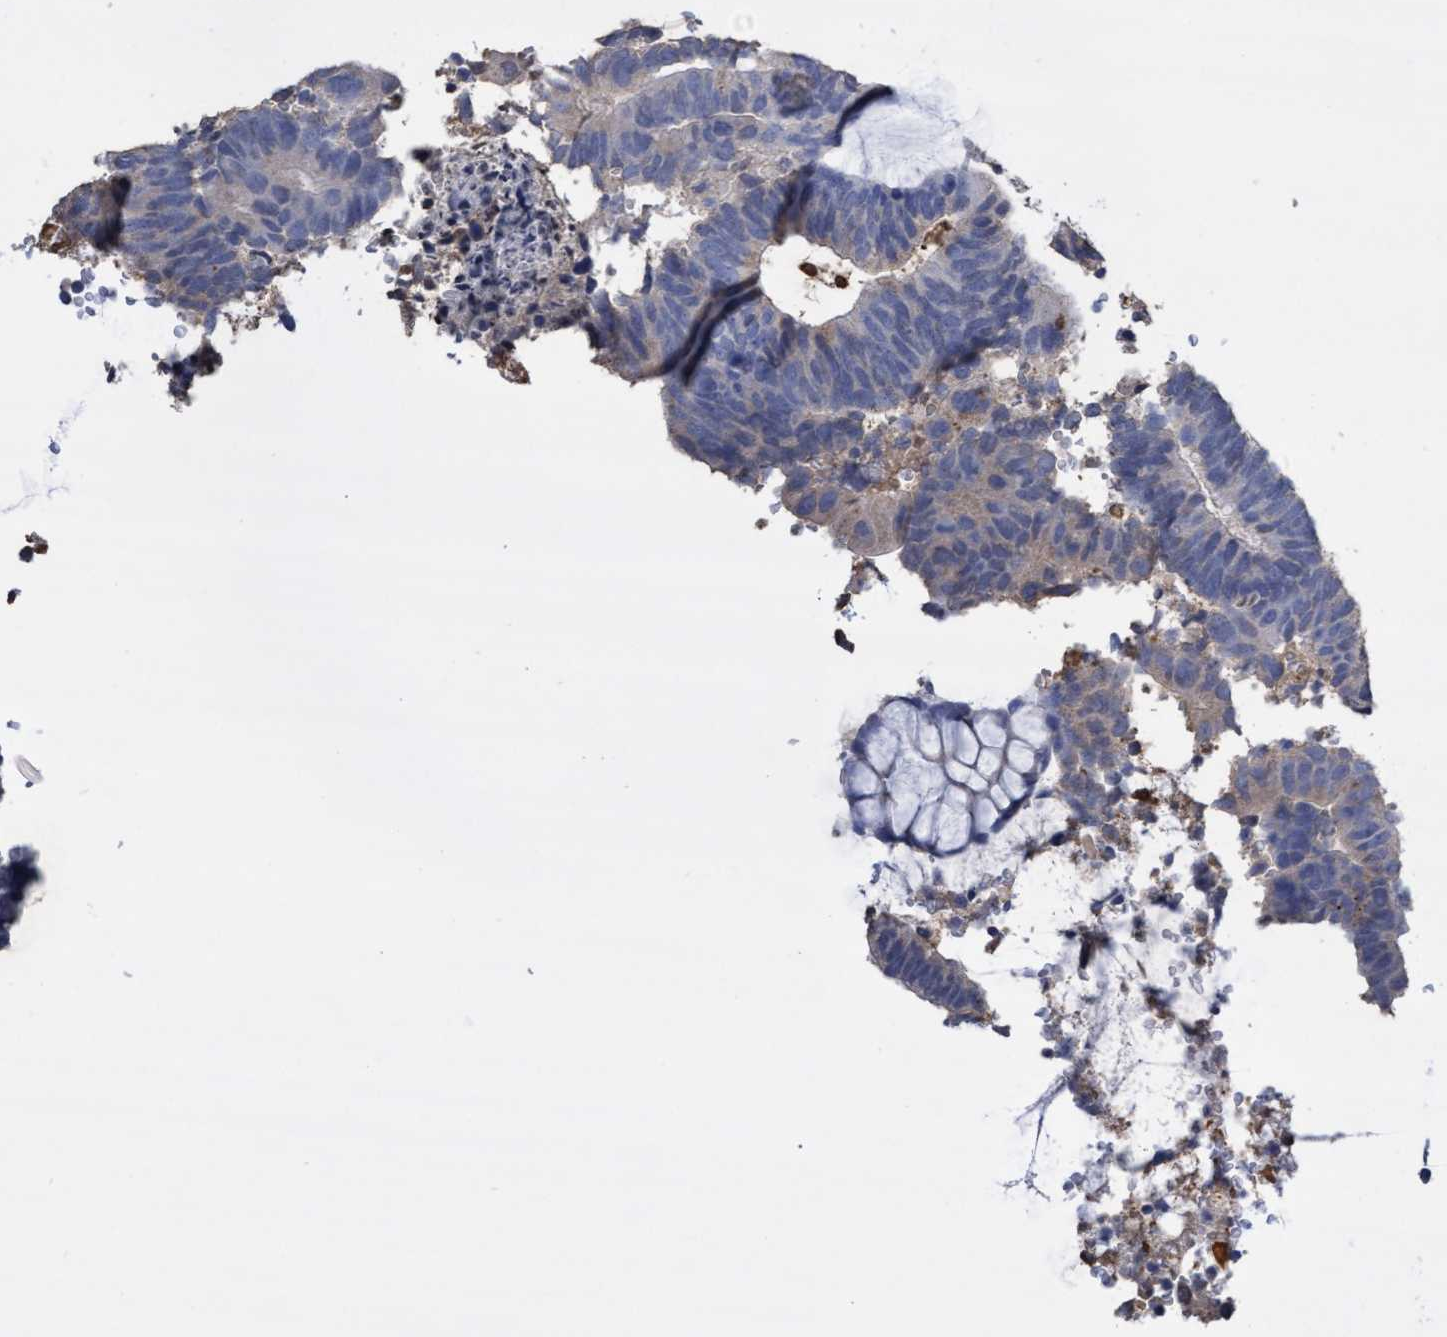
{"staining": {"intensity": "weak", "quantity": "<25%", "location": "cytoplasmic/membranous"}, "tissue": "colorectal cancer", "cell_type": "Tumor cells", "image_type": "cancer", "snomed": [{"axis": "morphology", "description": "Adenocarcinoma, NOS"}, {"axis": "topography", "description": "Colon"}], "caption": "IHC image of human colorectal cancer stained for a protein (brown), which displays no staining in tumor cells.", "gene": "GPR39", "patient": {"sex": "male", "age": 56}}